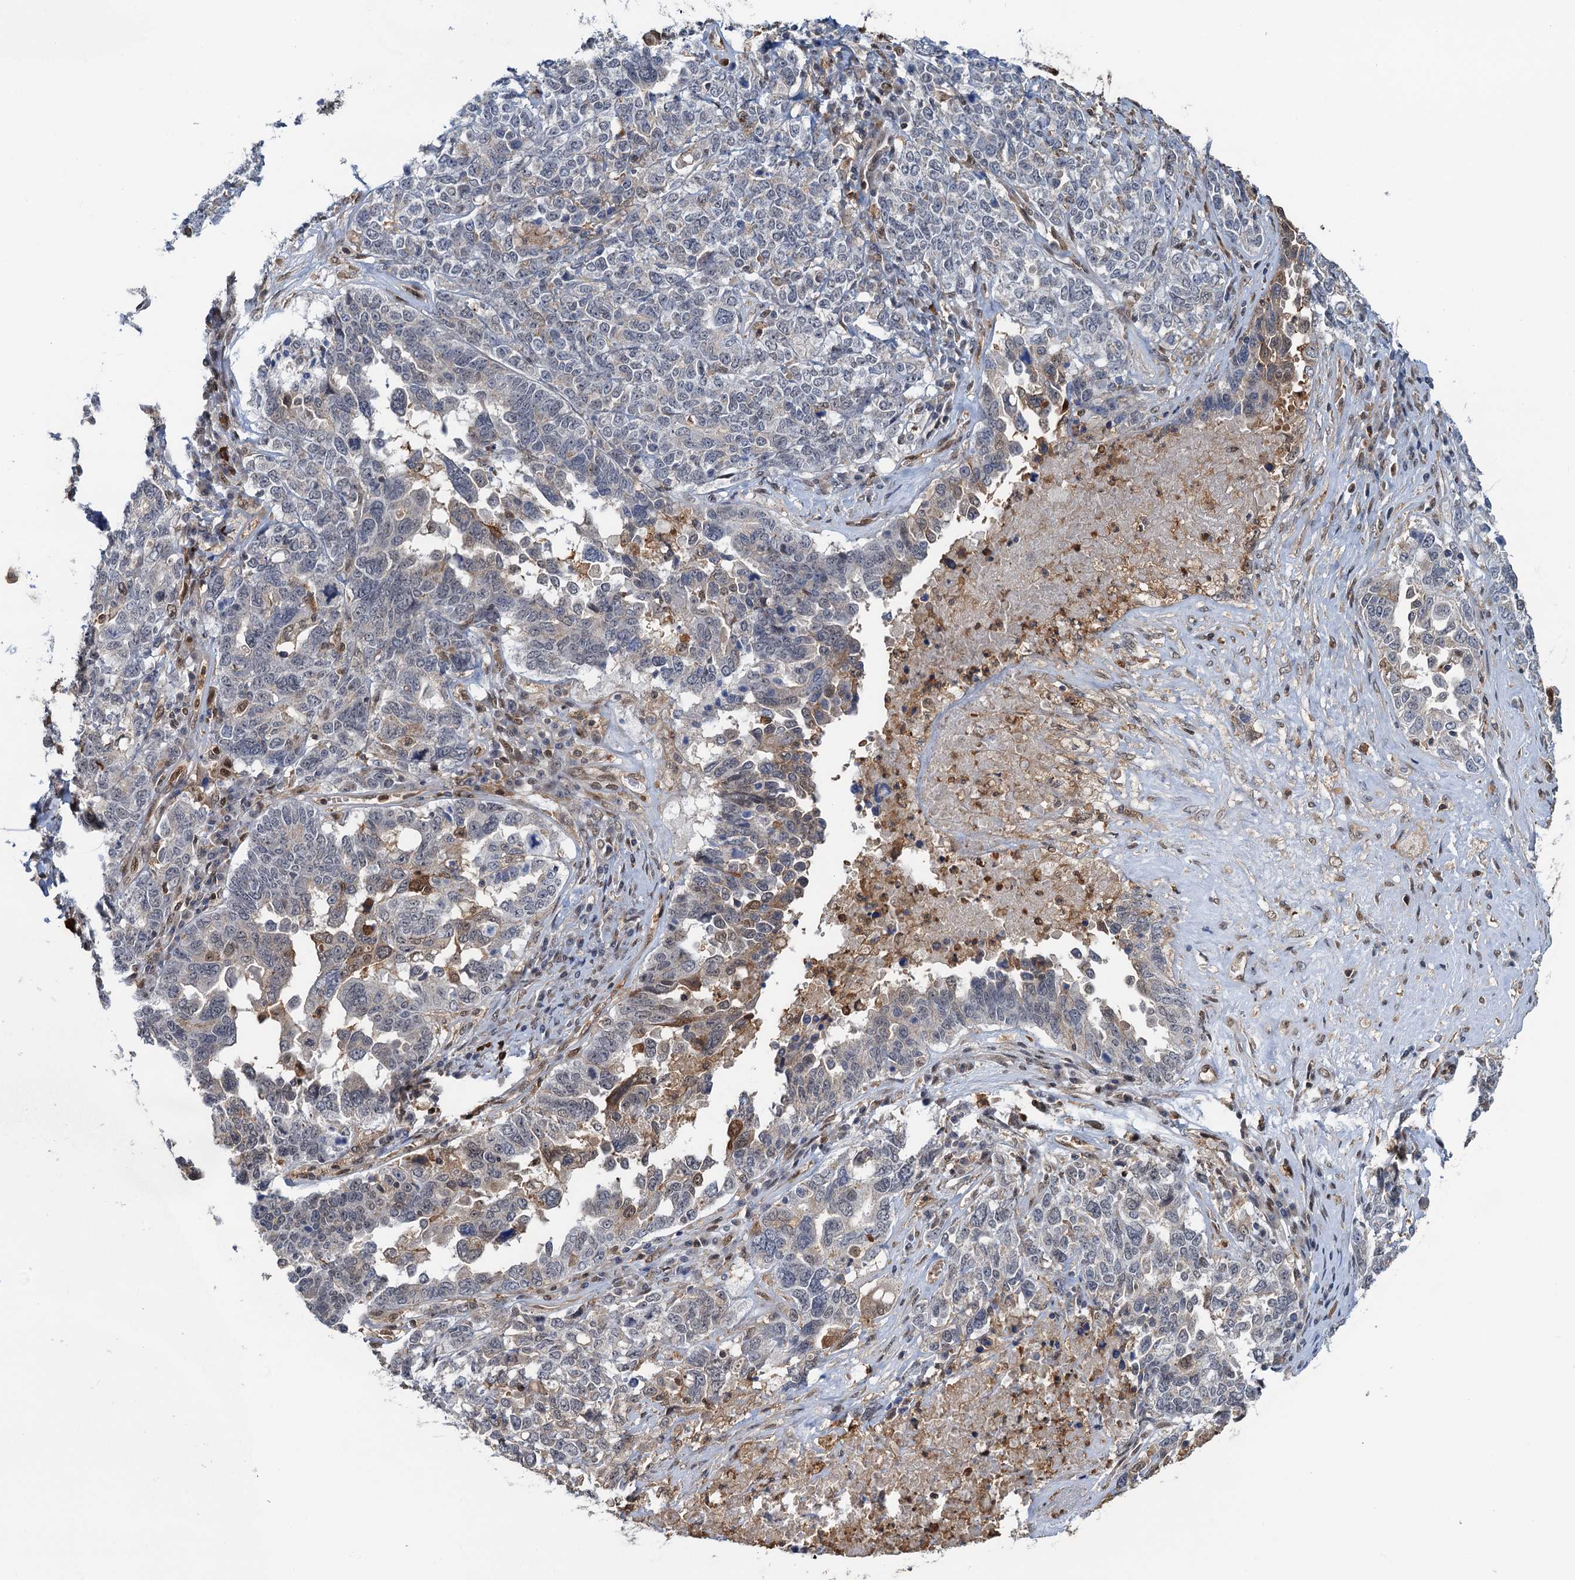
{"staining": {"intensity": "negative", "quantity": "none", "location": "none"}, "tissue": "ovarian cancer", "cell_type": "Tumor cells", "image_type": "cancer", "snomed": [{"axis": "morphology", "description": "Carcinoma, endometroid"}, {"axis": "topography", "description": "Ovary"}], "caption": "Immunohistochemistry photomicrograph of ovarian endometroid carcinoma stained for a protein (brown), which shows no expression in tumor cells.", "gene": "ZNF609", "patient": {"sex": "female", "age": 62}}